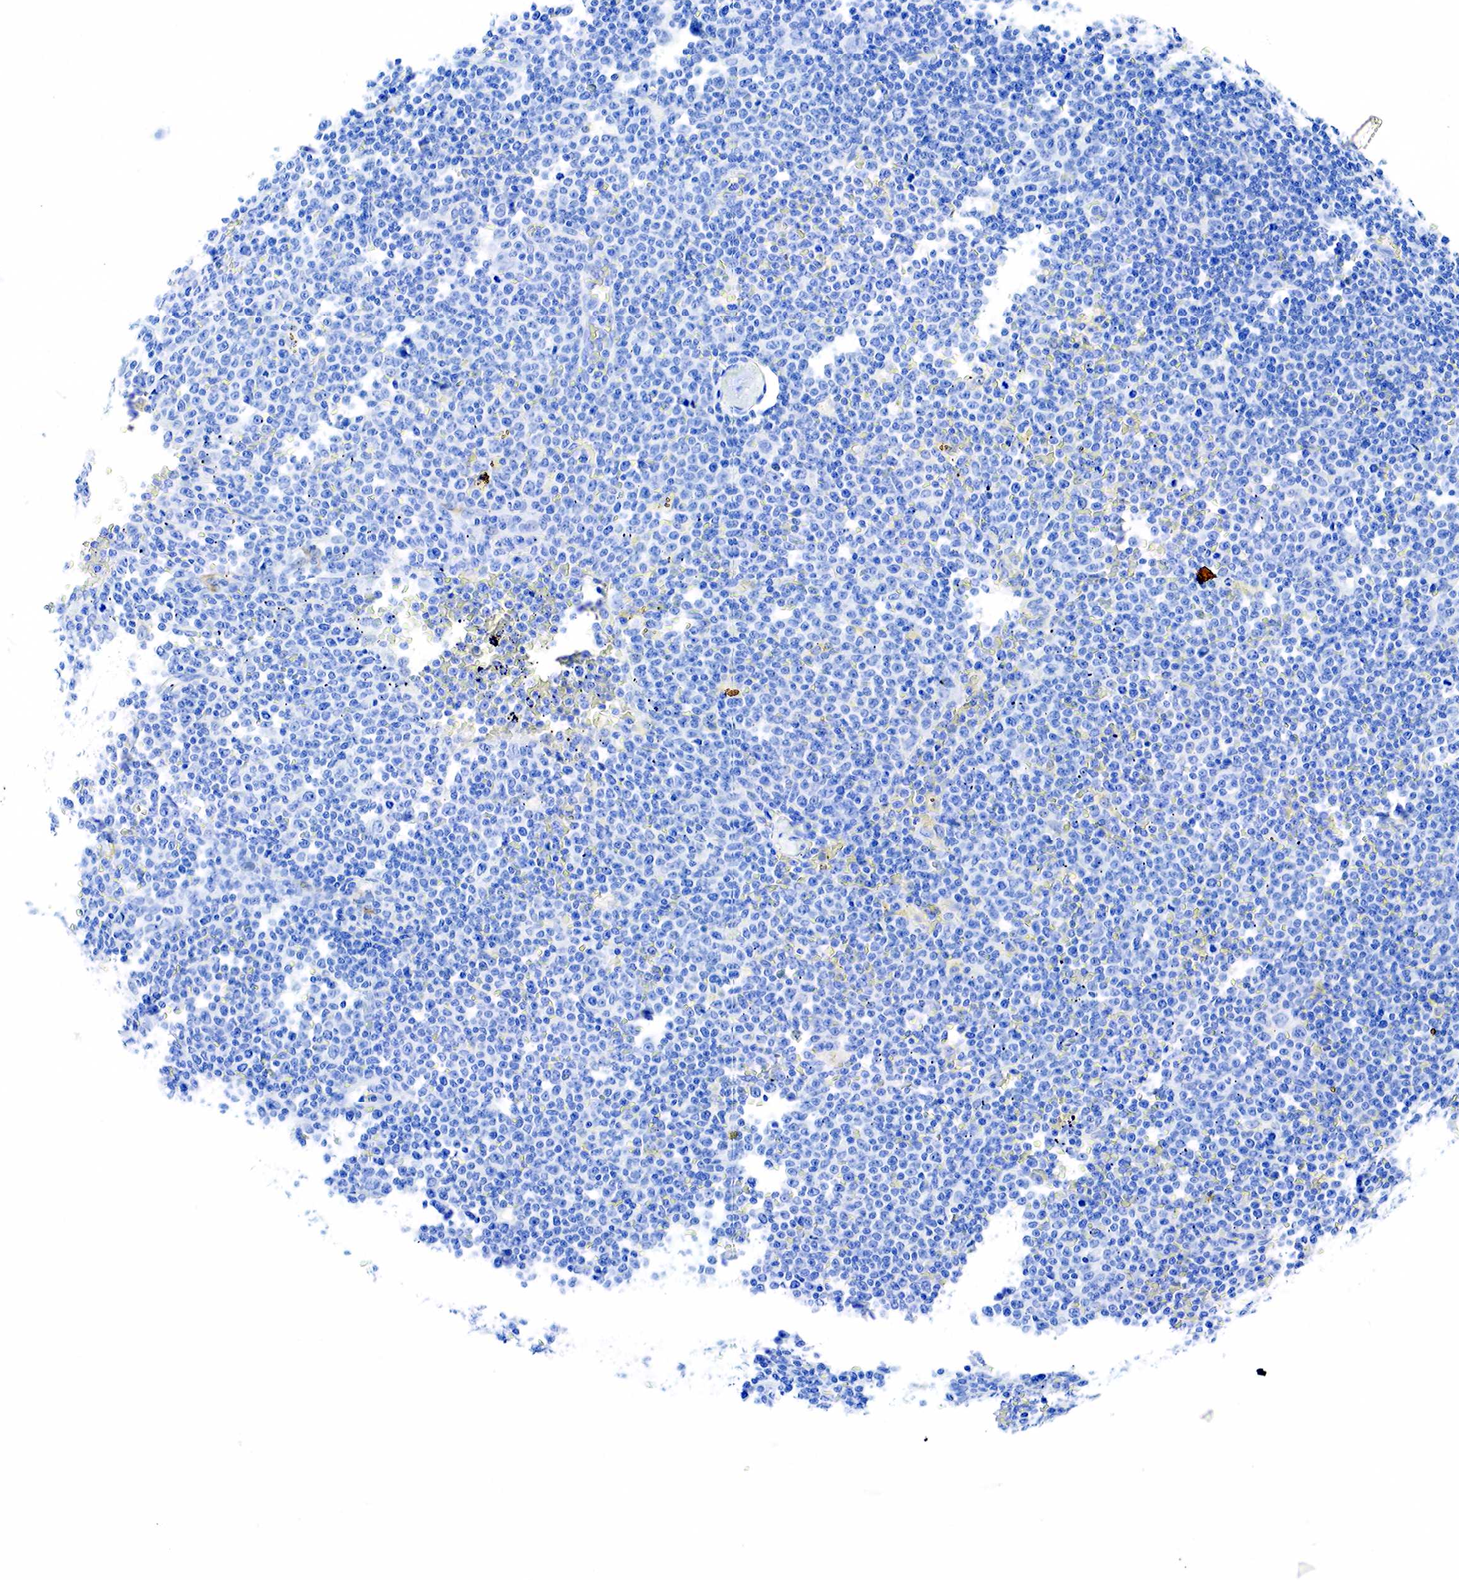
{"staining": {"intensity": "negative", "quantity": "none", "location": "none"}, "tissue": "lymphoma", "cell_type": "Tumor cells", "image_type": "cancer", "snomed": [{"axis": "morphology", "description": "Malignant lymphoma, non-Hodgkin's type, Low grade"}, {"axis": "topography", "description": "Lymph node"}], "caption": "This is a image of immunohistochemistry staining of lymphoma, which shows no positivity in tumor cells.", "gene": "KRT7", "patient": {"sex": "male", "age": 50}}